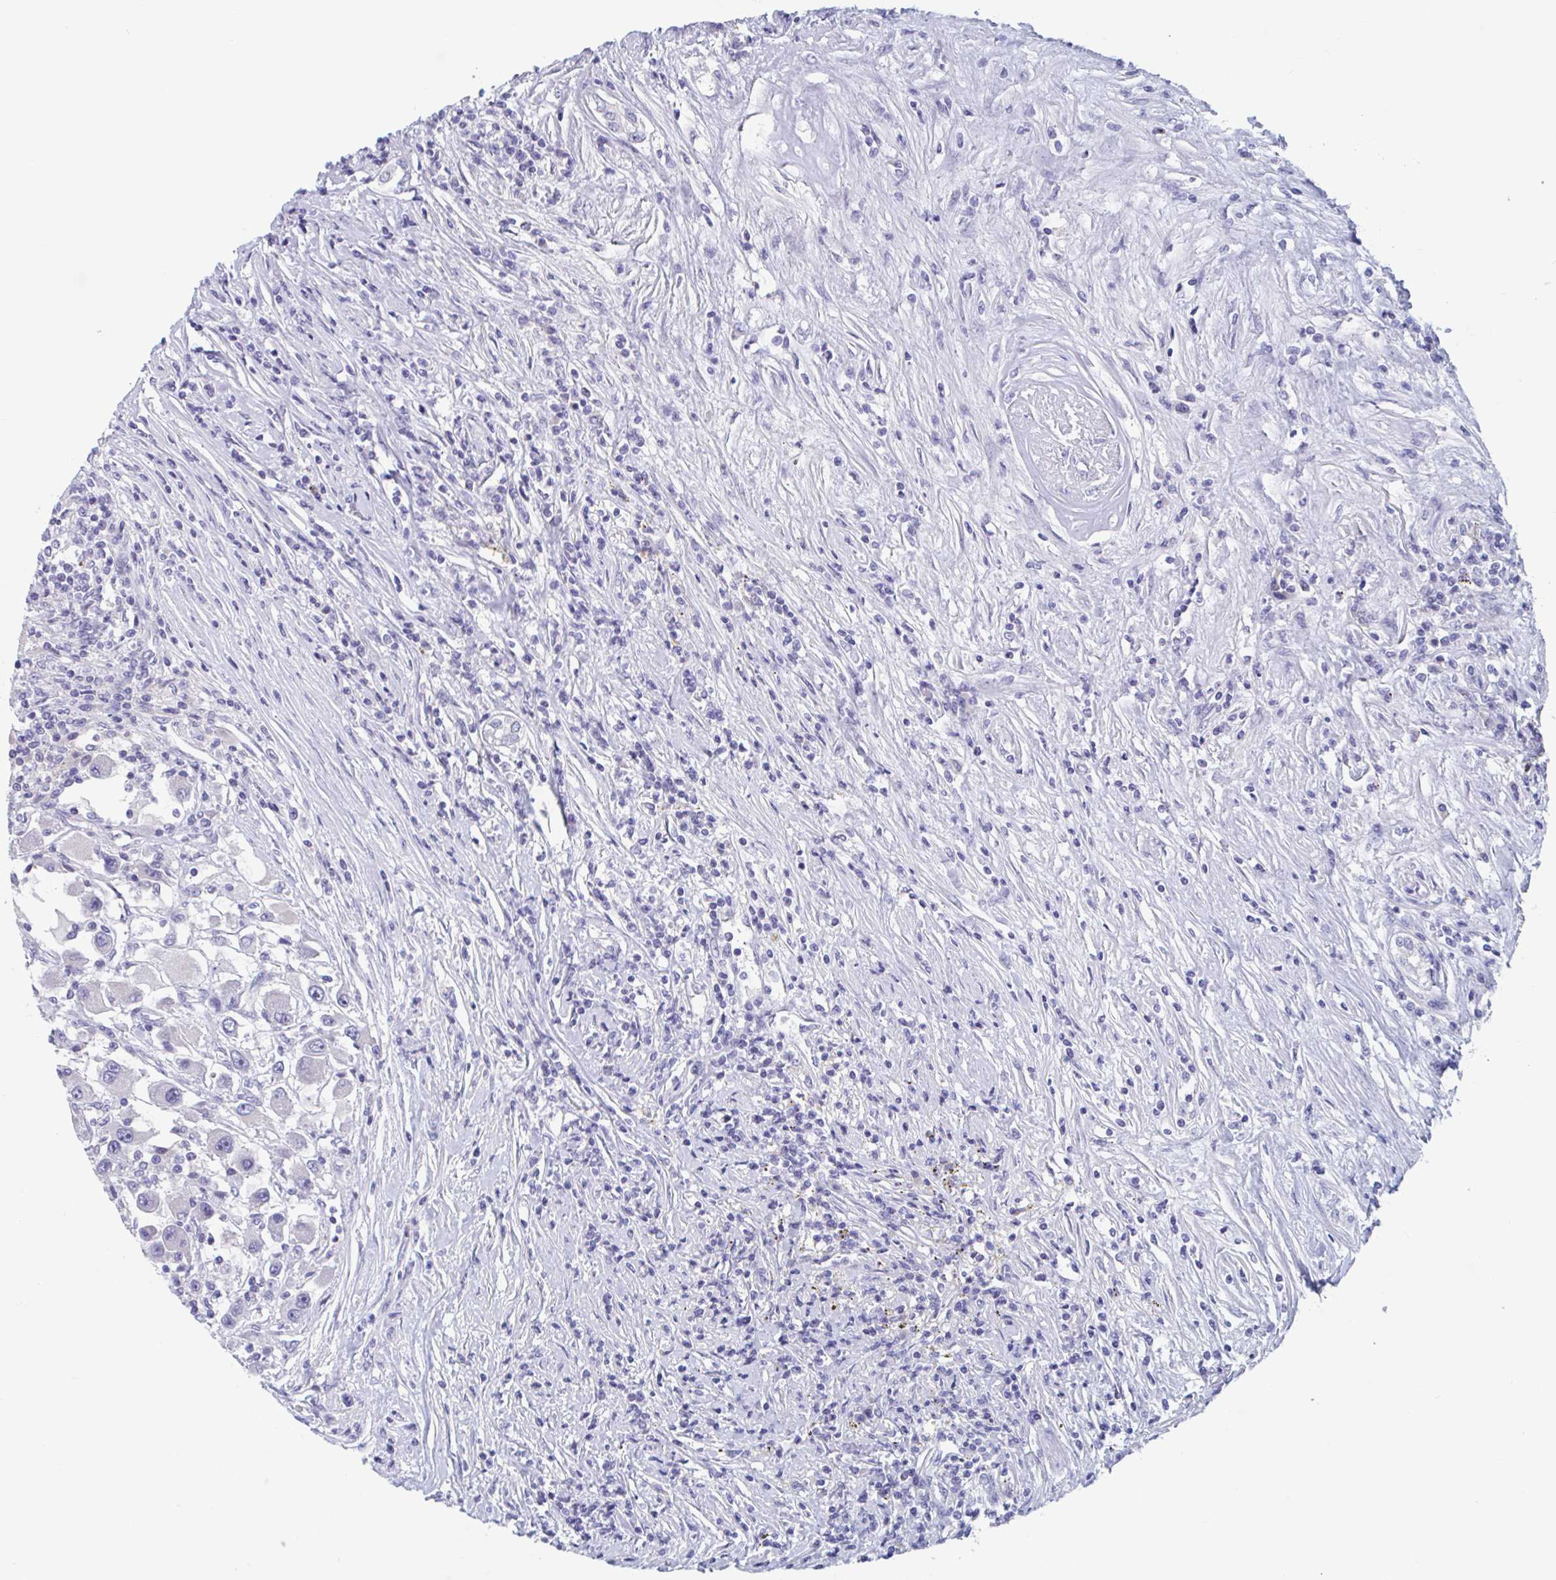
{"staining": {"intensity": "negative", "quantity": "none", "location": "none"}, "tissue": "renal cancer", "cell_type": "Tumor cells", "image_type": "cancer", "snomed": [{"axis": "morphology", "description": "Adenocarcinoma, NOS"}, {"axis": "topography", "description": "Kidney"}], "caption": "High power microscopy image of an immunohistochemistry histopathology image of renal cancer, revealing no significant staining in tumor cells.", "gene": "UNKL", "patient": {"sex": "female", "age": 67}}